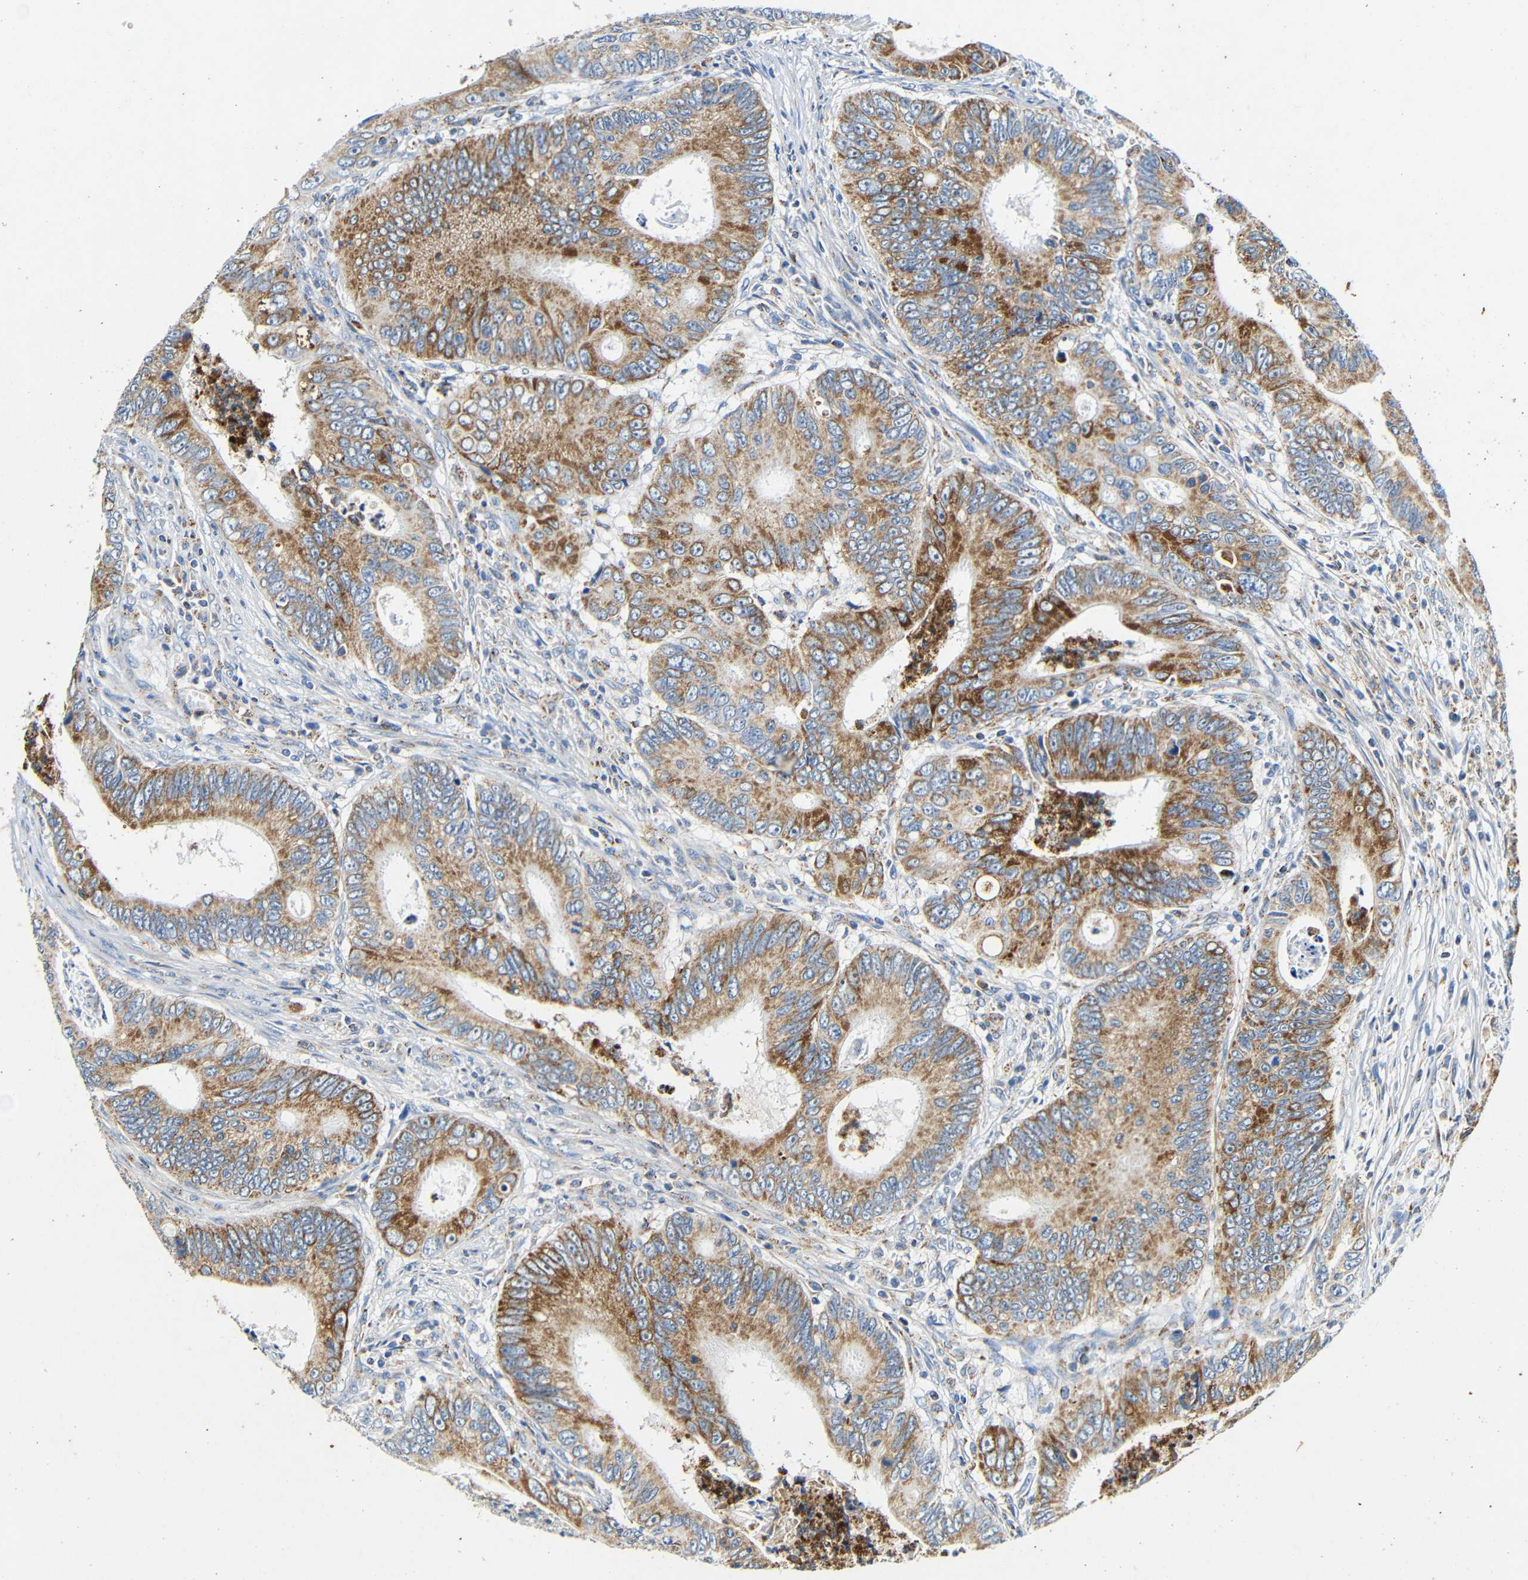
{"staining": {"intensity": "moderate", "quantity": ">75%", "location": "cytoplasmic/membranous"}, "tissue": "colorectal cancer", "cell_type": "Tumor cells", "image_type": "cancer", "snomed": [{"axis": "morphology", "description": "Adenocarcinoma, NOS"}, {"axis": "topography", "description": "Colon"}], "caption": "Protein staining by IHC displays moderate cytoplasmic/membranous expression in approximately >75% of tumor cells in colorectal cancer (adenocarcinoma).", "gene": "GALNT18", "patient": {"sex": "female", "age": 78}}